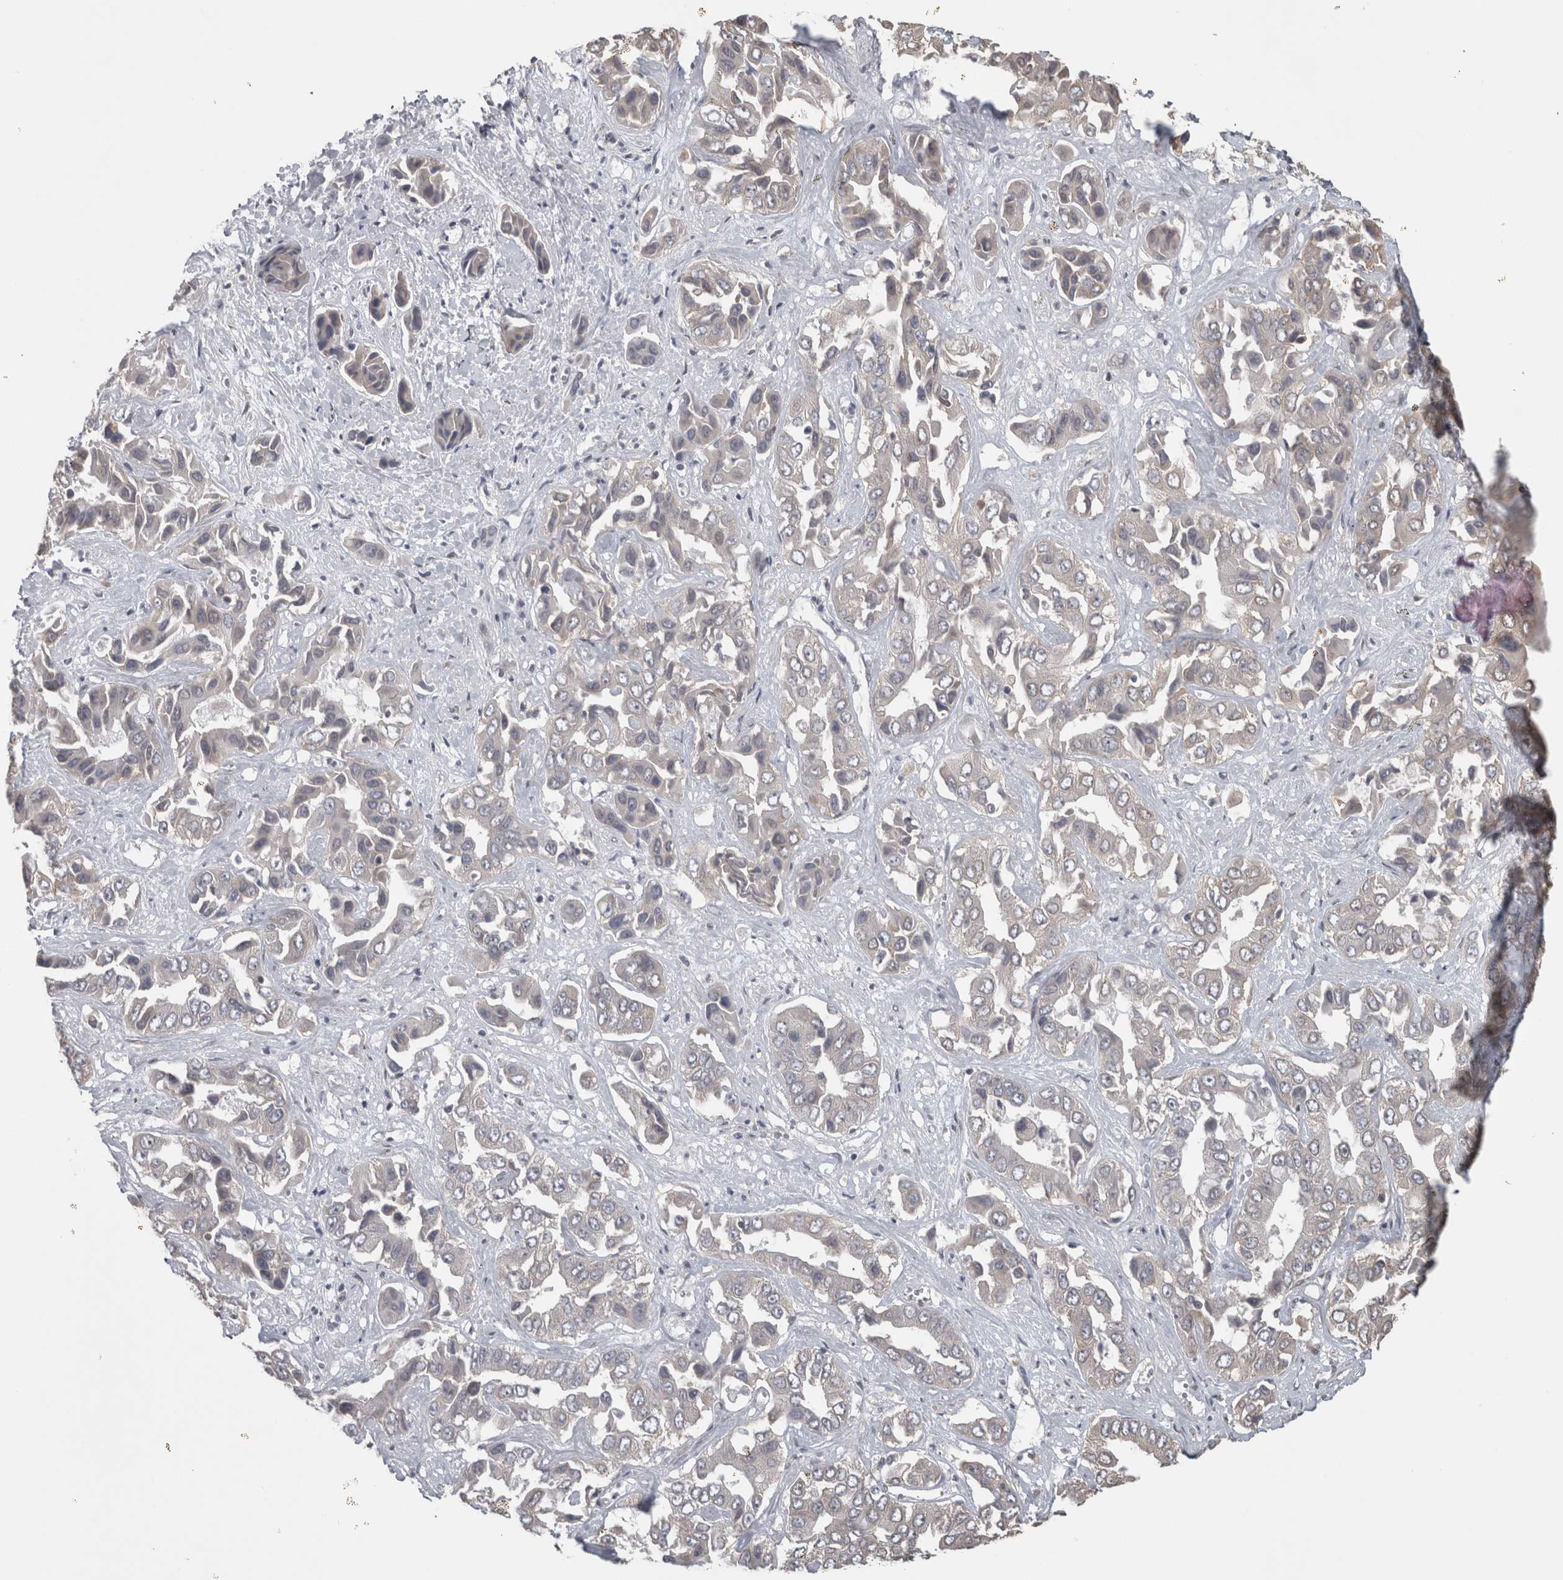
{"staining": {"intensity": "negative", "quantity": "none", "location": "none"}, "tissue": "liver cancer", "cell_type": "Tumor cells", "image_type": "cancer", "snomed": [{"axis": "morphology", "description": "Cholangiocarcinoma"}, {"axis": "topography", "description": "Liver"}], "caption": "The immunohistochemistry micrograph has no significant positivity in tumor cells of liver cholangiocarcinoma tissue.", "gene": "ATXN2", "patient": {"sex": "female", "age": 52}}